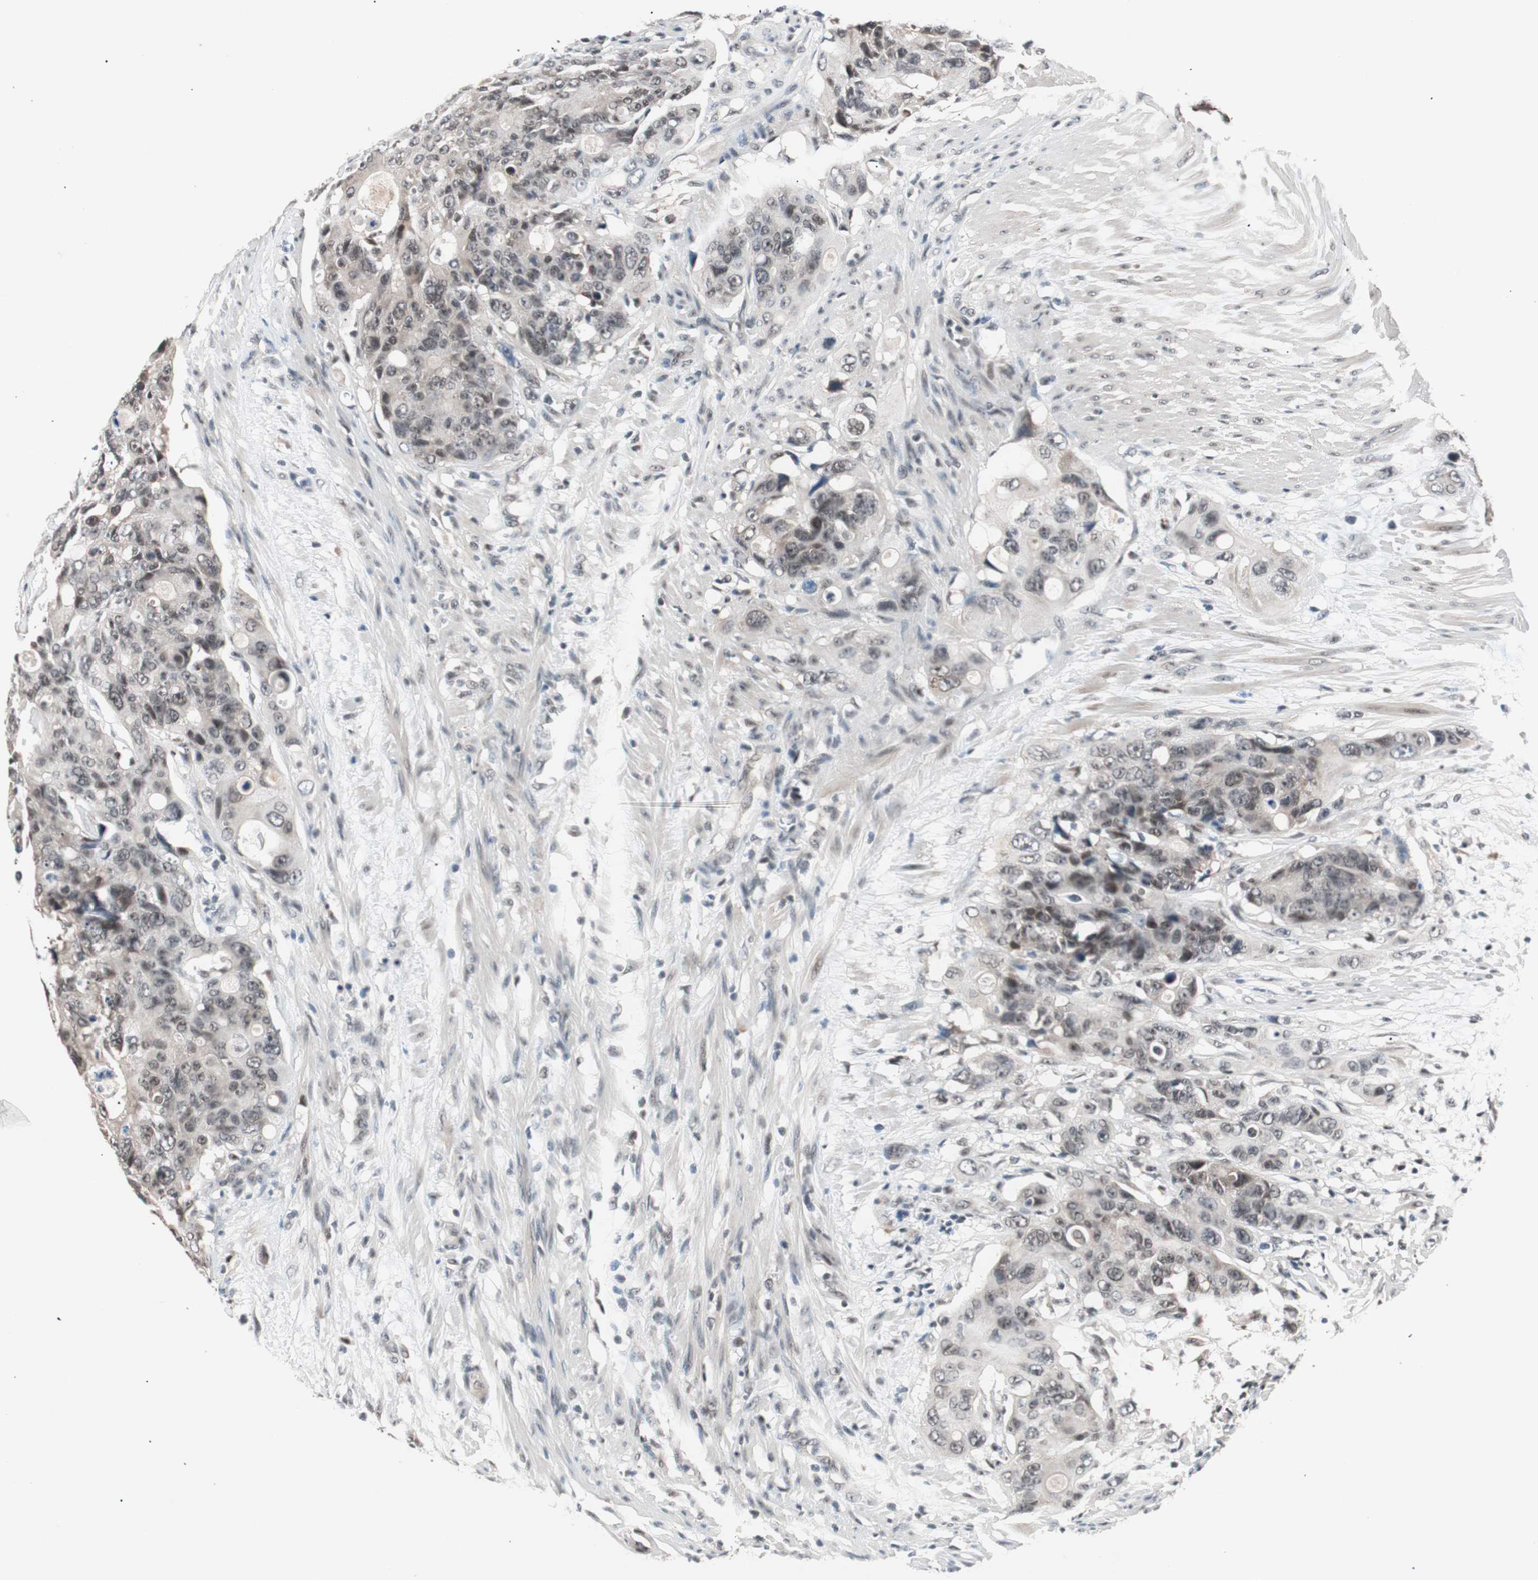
{"staining": {"intensity": "weak", "quantity": "25%-75%", "location": "nuclear"}, "tissue": "colorectal cancer", "cell_type": "Tumor cells", "image_type": "cancer", "snomed": [{"axis": "morphology", "description": "Adenocarcinoma, NOS"}, {"axis": "topography", "description": "Colon"}], "caption": "High-magnification brightfield microscopy of adenocarcinoma (colorectal) stained with DAB (brown) and counterstained with hematoxylin (blue). tumor cells exhibit weak nuclear staining is appreciated in about25%-75% of cells.", "gene": "NFRKB", "patient": {"sex": "female", "age": 57}}